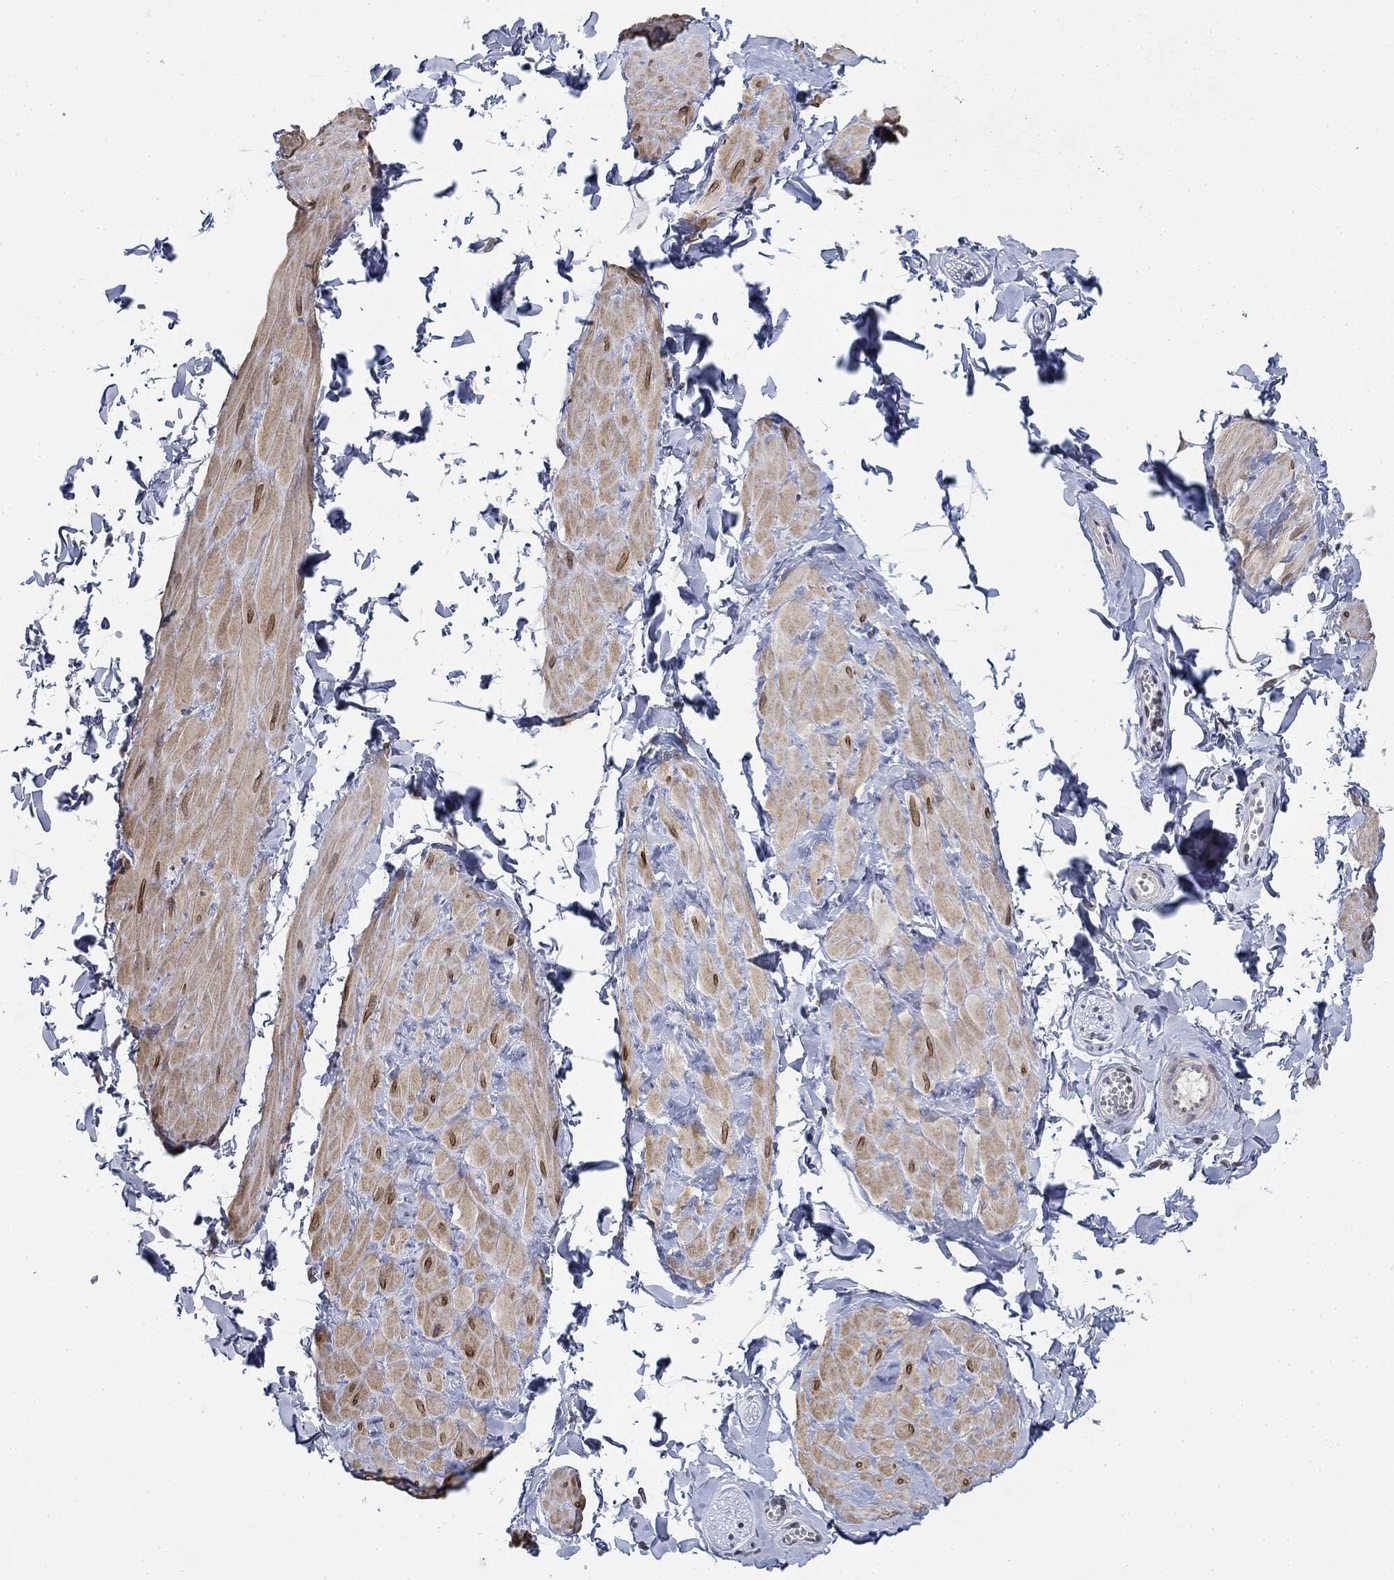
{"staining": {"intensity": "negative", "quantity": "none", "location": "none"}, "tissue": "adipose tissue", "cell_type": "Adipocytes", "image_type": "normal", "snomed": [{"axis": "morphology", "description": "Normal tissue, NOS"}, {"axis": "topography", "description": "Smooth muscle"}, {"axis": "topography", "description": "Peripheral nerve tissue"}], "caption": "The IHC photomicrograph has no significant expression in adipocytes of adipose tissue.", "gene": "TOR1AIP1", "patient": {"sex": "male", "age": 22}}